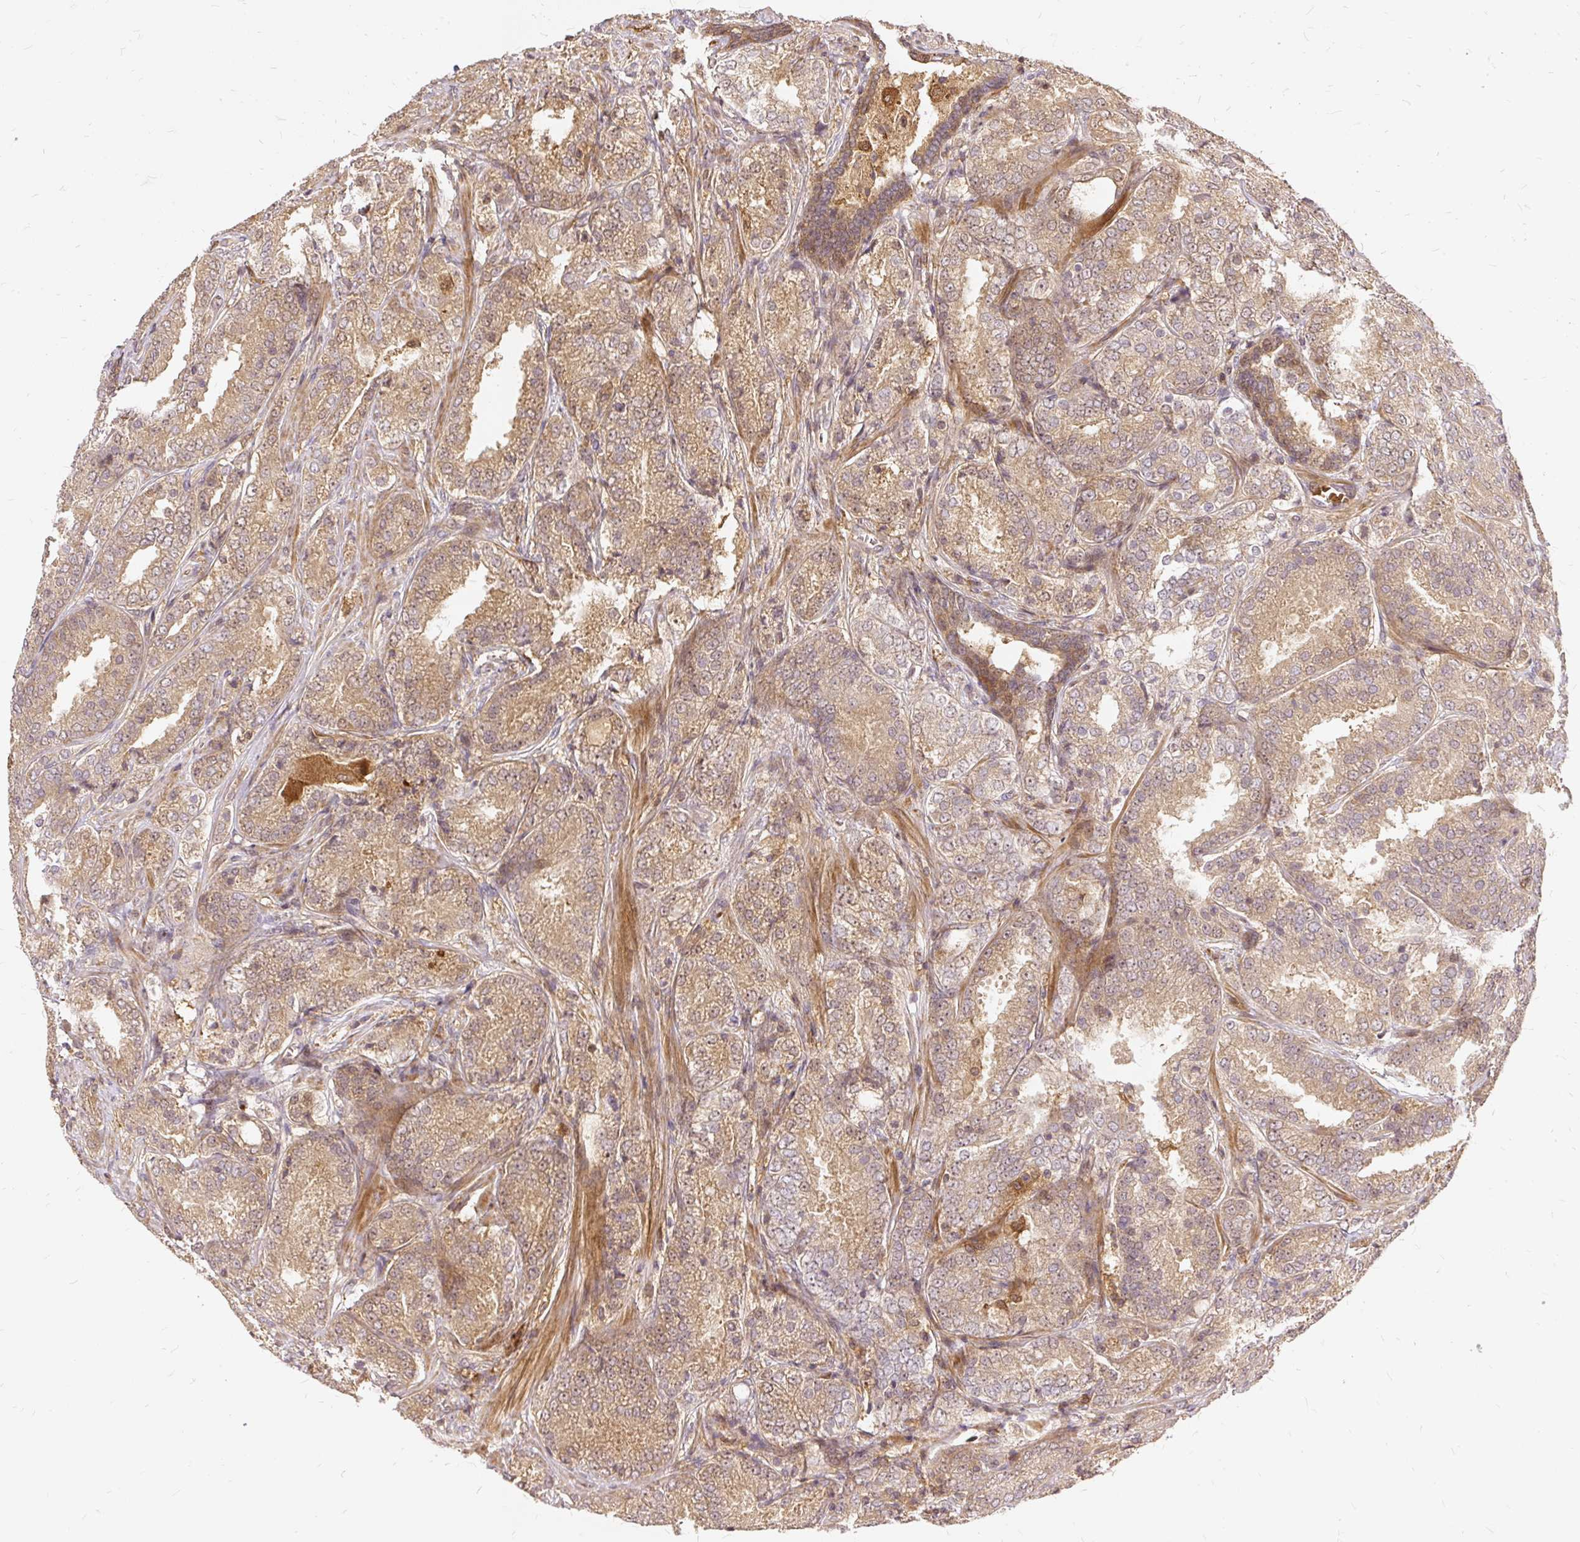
{"staining": {"intensity": "moderate", "quantity": ">75%", "location": "cytoplasmic/membranous,nuclear"}, "tissue": "prostate cancer", "cell_type": "Tumor cells", "image_type": "cancer", "snomed": [{"axis": "morphology", "description": "Adenocarcinoma, High grade"}, {"axis": "topography", "description": "Prostate"}], "caption": "Human prostate cancer (adenocarcinoma (high-grade)) stained with a brown dye displays moderate cytoplasmic/membranous and nuclear positive positivity in approximately >75% of tumor cells.", "gene": "AP5S1", "patient": {"sex": "male", "age": 63}}